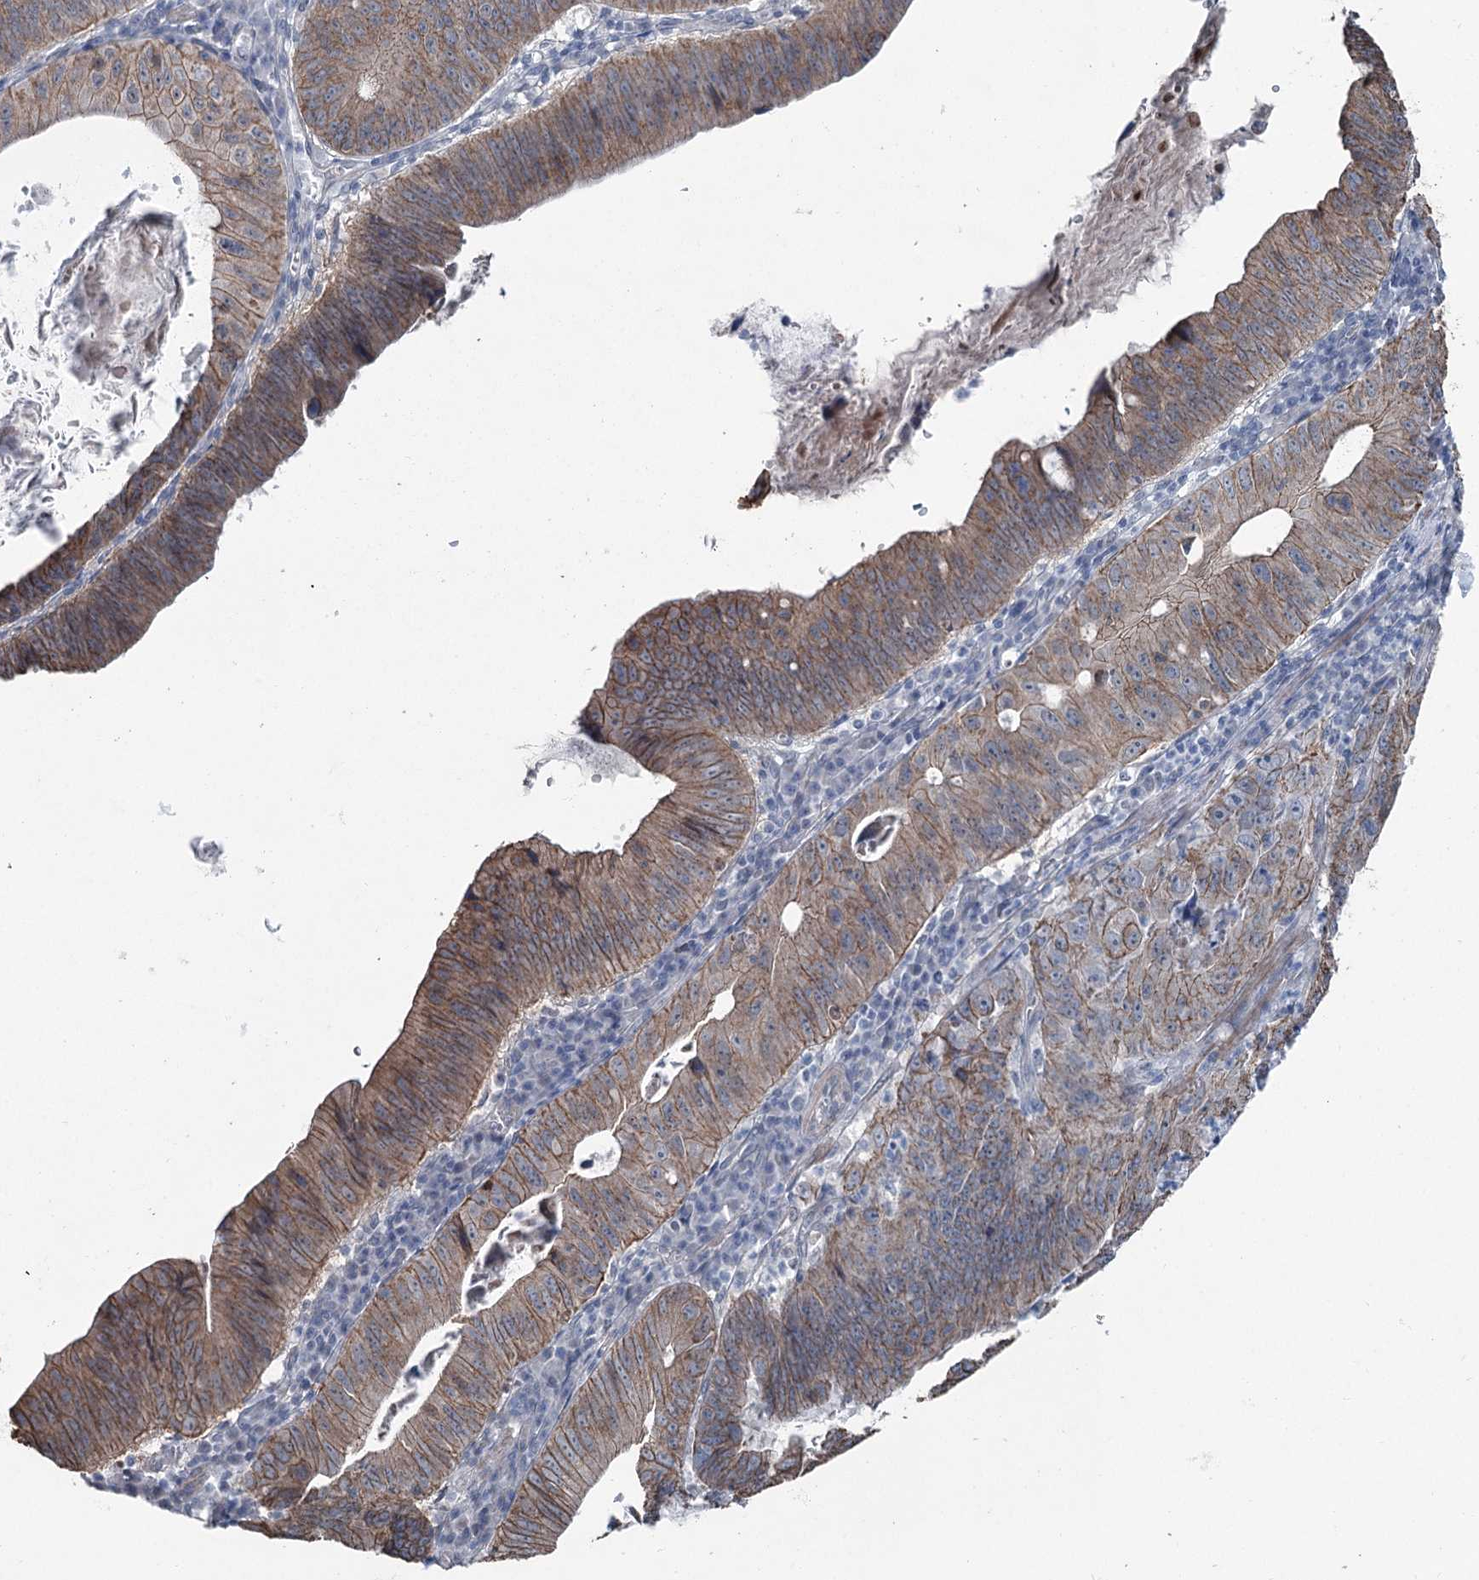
{"staining": {"intensity": "moderate", "quantity": ">75%", "location": "cytoplasmic/membranous"}, "tissue": "stomach cancer", "cell_type": "Tumor cells", "image_type": "cancer", "snomed": [{"axis": "morphology", "description": "Adenocarcinoma, NOS"}, {"axis": "topography", "description": "Stomach"}], "caption": "Immunohistochemical staining of human stomach adenocarcinoma demonstrates moderate cytoplasmic/membranous protein positivity in approximately >75% of tumor cells. Immunohistochemistry stains the protein in brown and the nuclei are stained blue.", "gene": "FAM120B", "patient": {"sex": "male", "age": 59}}